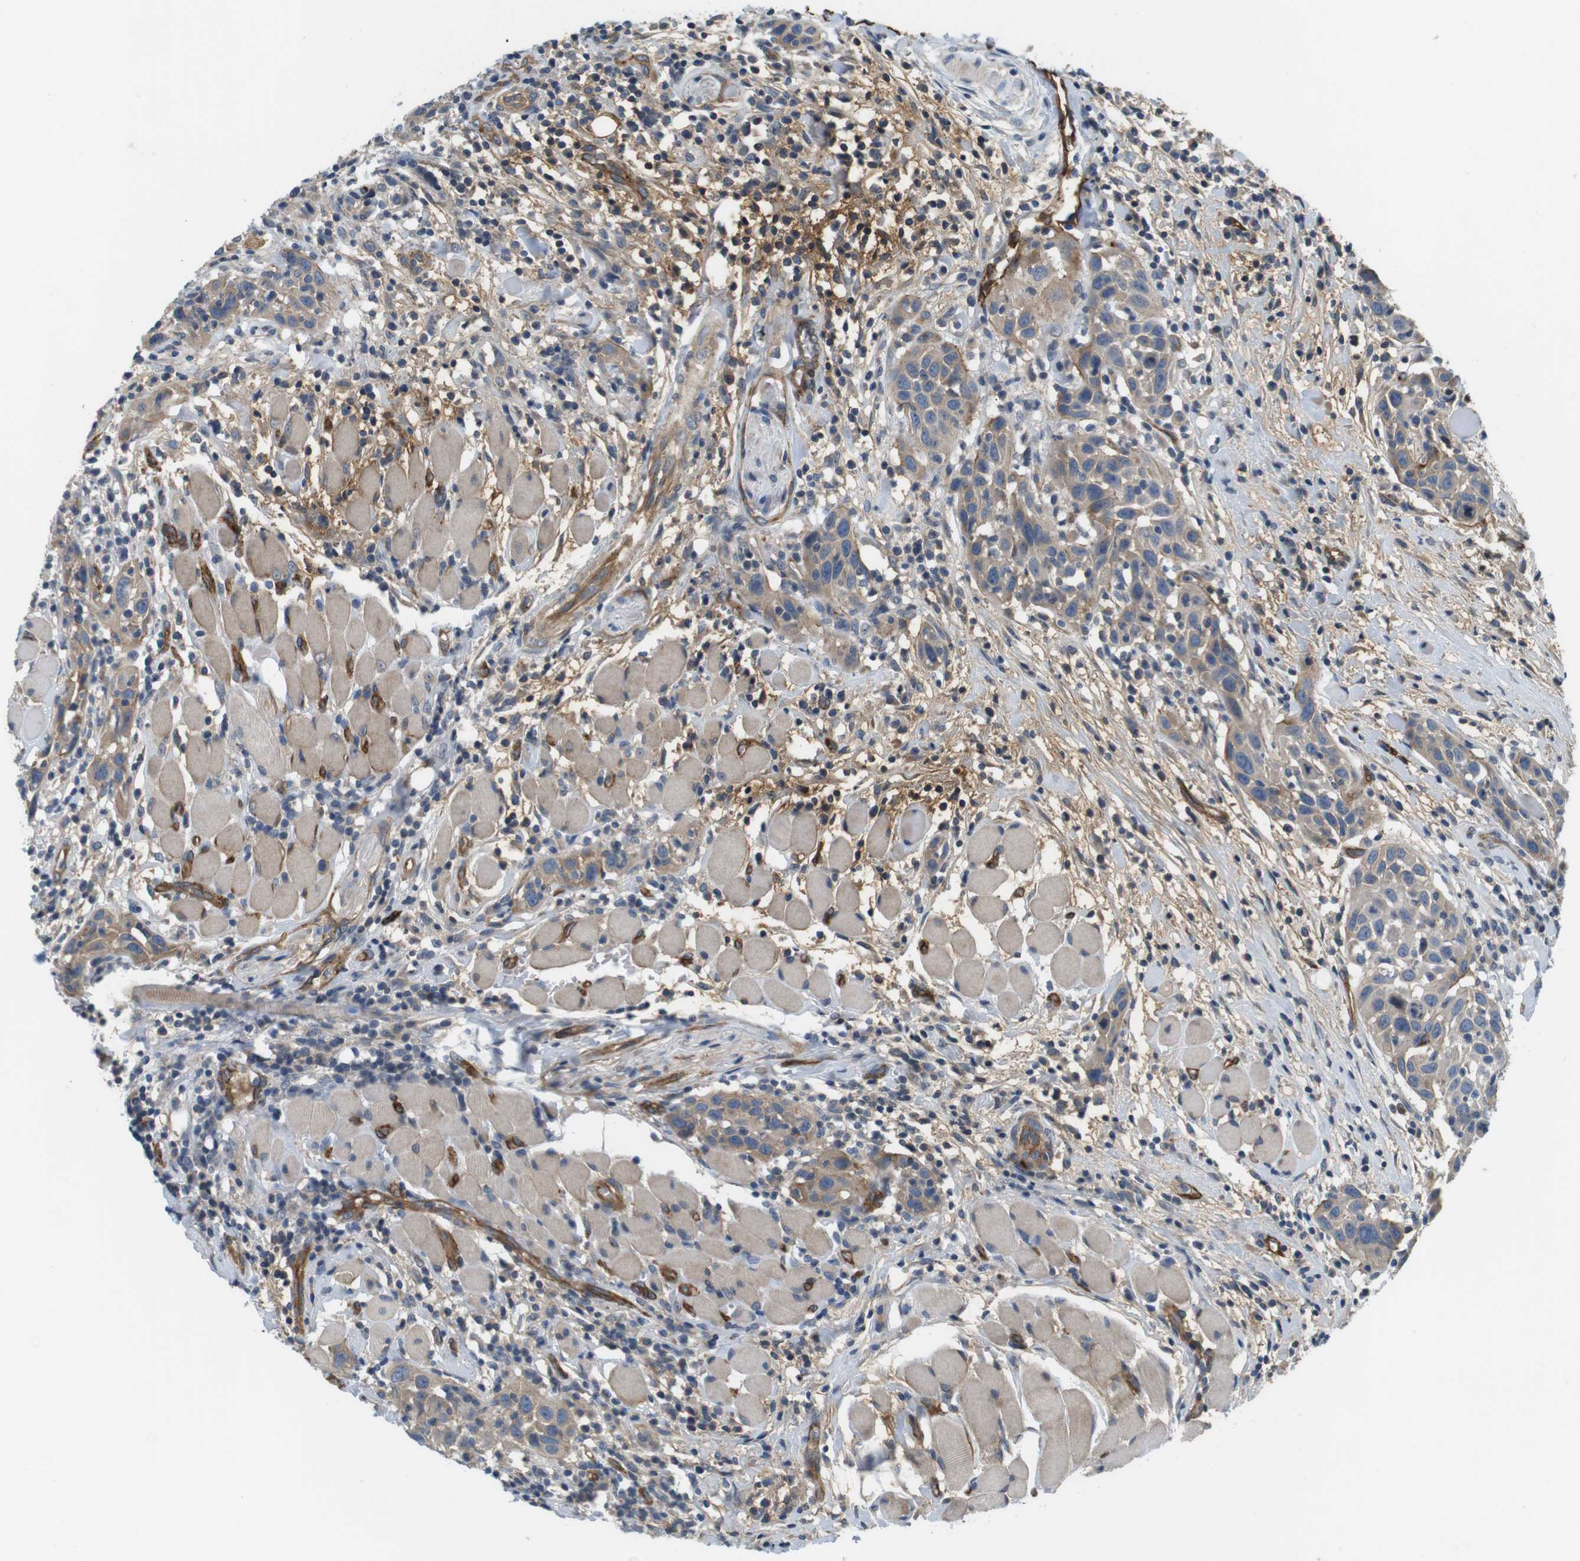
{"staining": {"intensity": "weak", "quantity": ">75%", "location": "cytoplasmic/membranous"}, "tissue": "head and neck cancer", "cell_type": "Tumor cells", "image_type": "cancer", "snomed": [{"axis": "morphology", "description": "Squamous cell carcinoma, NOS"}, {"axis": "topography", "description": "Oral tissue"}, {"axis": "topography", "description": "Head-Neck"}], "caption": "This is an image of immunohistochemistry staining of squamous cell carcinoma (head and neck), which shows weak expression in the cytoplasmic/membranous of tumor cells.", "gene": "BVES", "patient": {"sex": "female", "age": 50}}